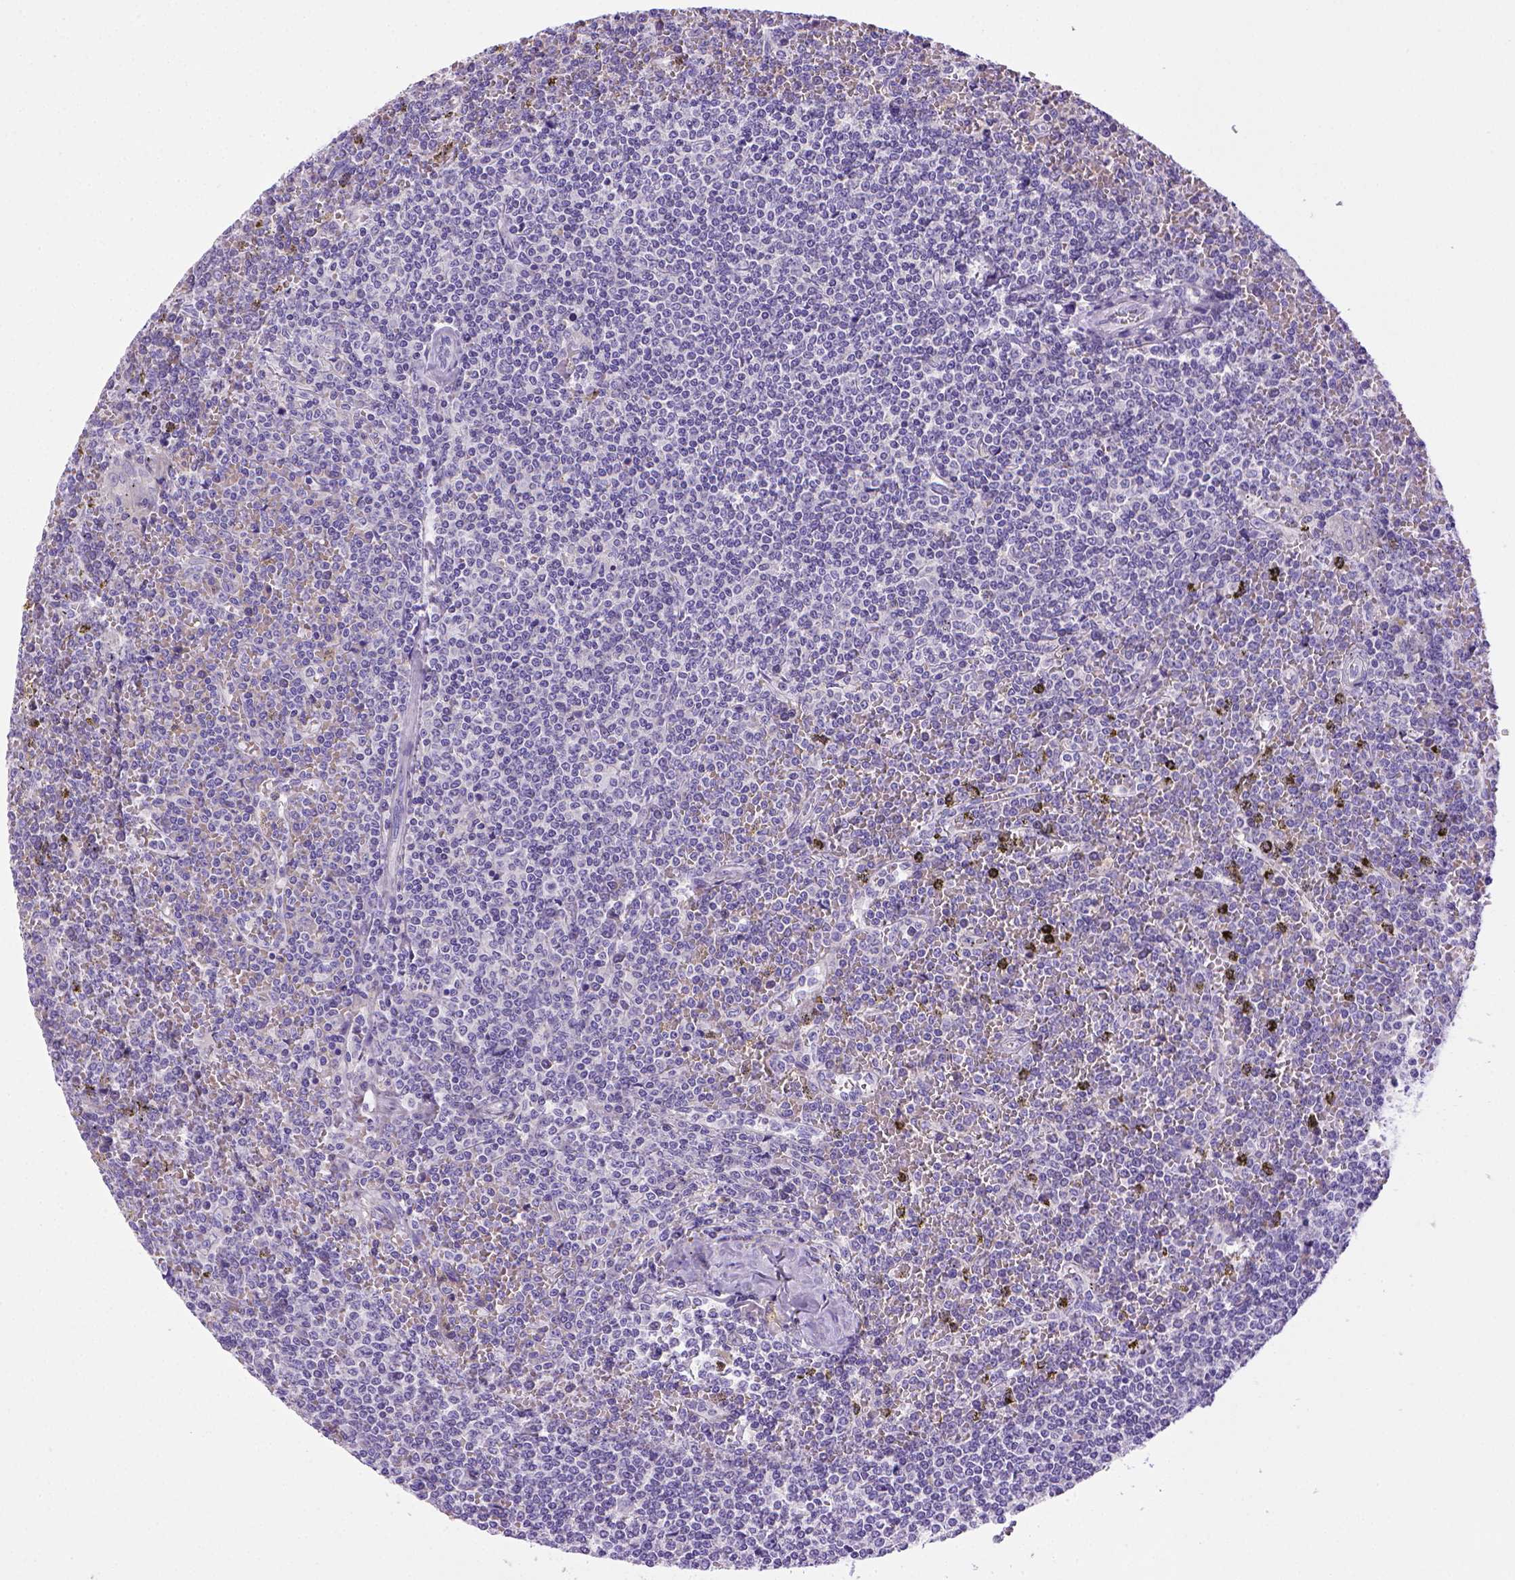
{"staining": {"intensity": "negative", "quantity": "none", "location": "none"}, "tissue": "lymphoma", "cell_type": "Tumor cells", "image_type": "cancer", "snomed": [{"axis": "morphology", "description": "Malignant lymphoma, non-Hodgkin's type, Low grade"}, {"axis": "topography", "description": "Spleen"}], "caption": "Image shows no protein expression in tumor cells of lymphoma tissue.", "gene": "BAAT", "patient": {"sex": "female", "age": 19}}